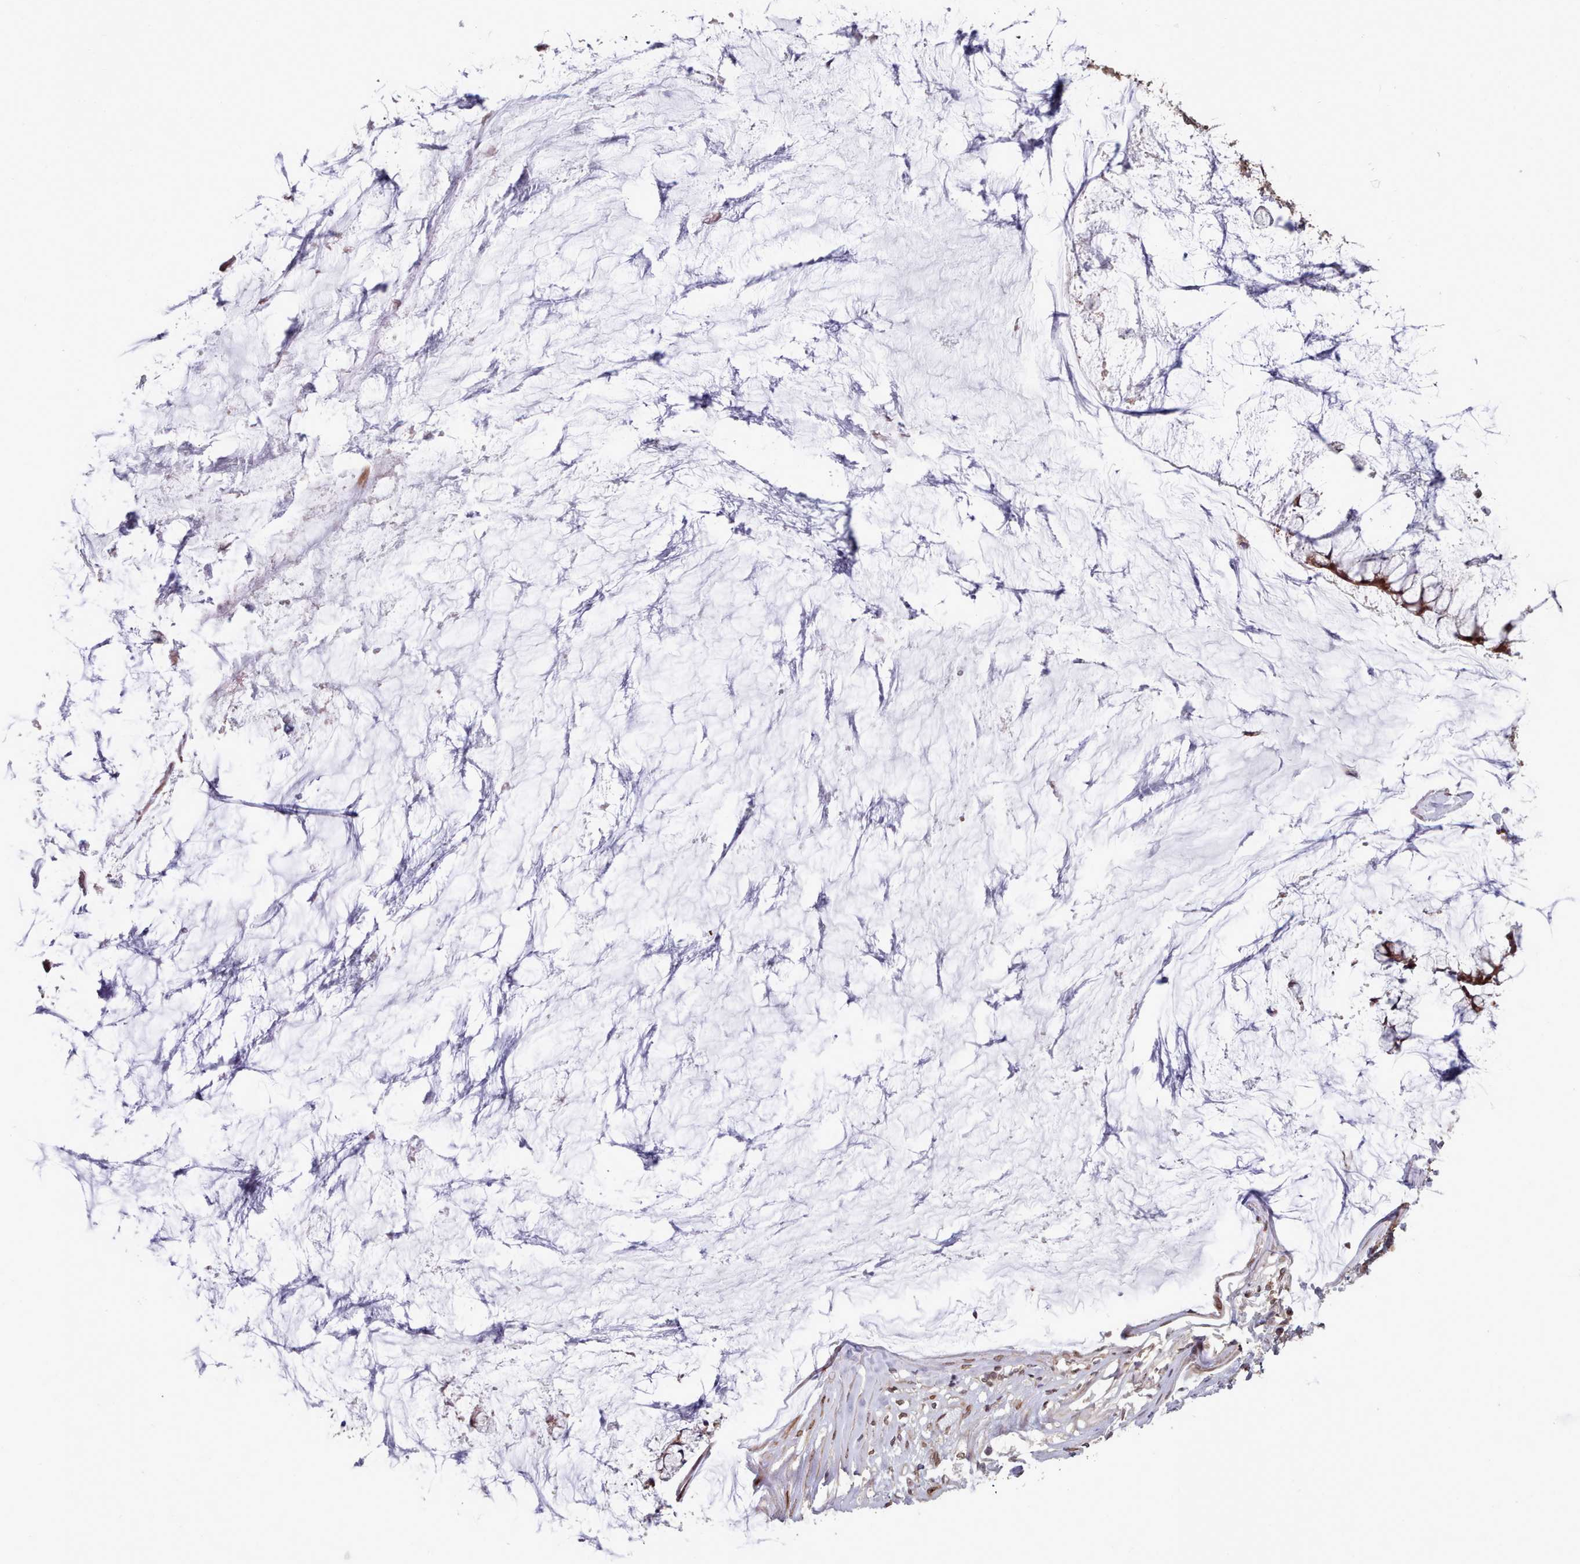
{"staining": {"intensity": "moderate", "quantity": ">75%", "location": "cytoplasmic/membranous,nuclear"}, "tissue": "ovarian cancer", "cell_type": "Tumor cells", "image_type": "cancer", "snomed": [{"axis": "morphology", "description": "Cystadenocarcinoma, mucinous, NOS"}, {"axis": "topography", "description": "Ovary"}], "caption": "Ovarian mucinous cystadenocarcinoma stained for a protein demonstrates moderate cytoplasmic/membranous and nuclear positivity in tumor cells. The protein of interest is shown in brown color, while the nuclei are stained blue.", "gene": "TOR1AIP1", "patient": {"sex": "female", "age": 42}}